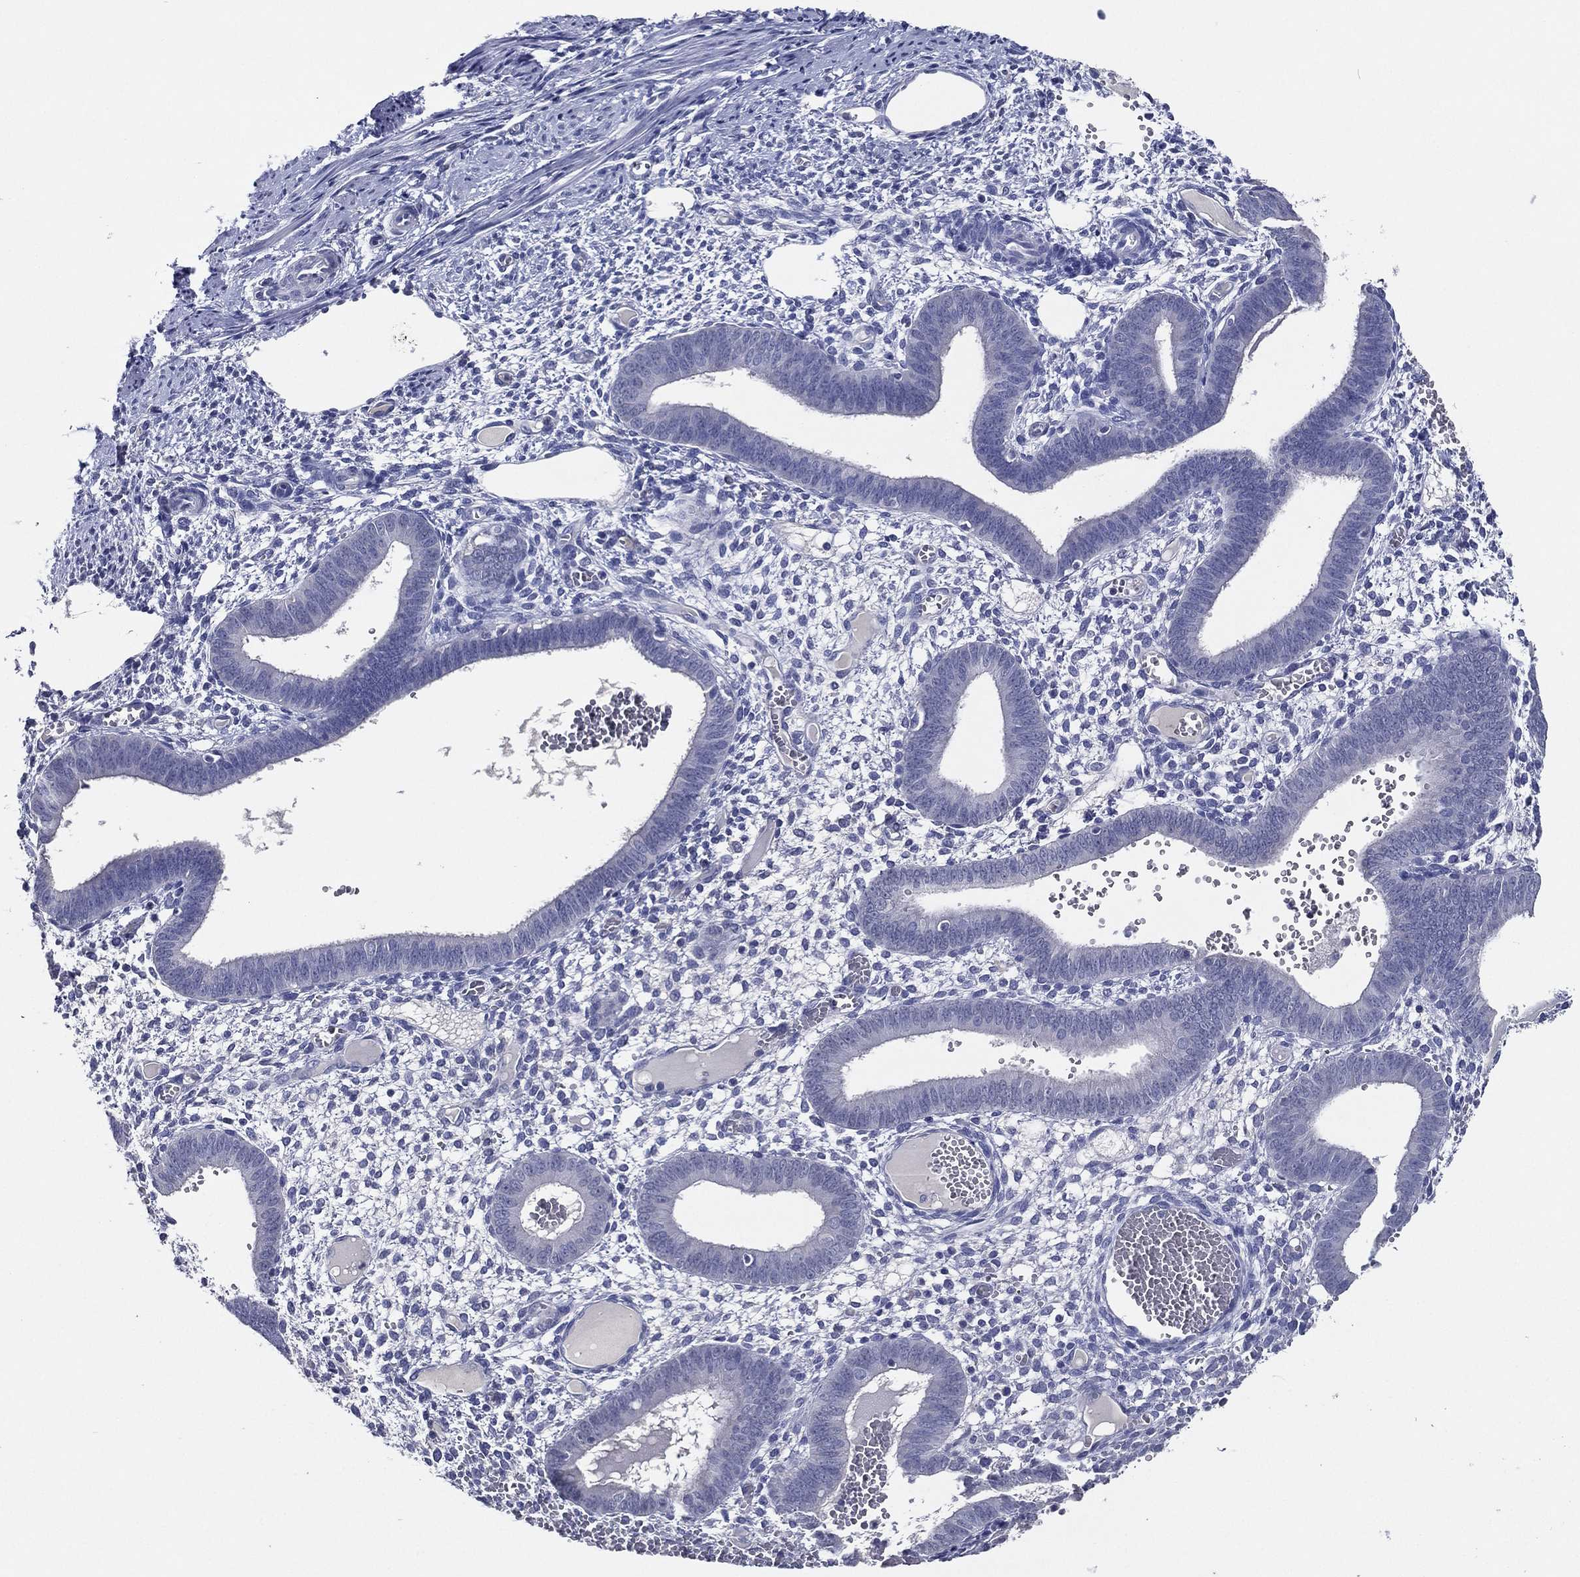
{"staining": {"intensity": "negative", "quantity": "none", "location": "none"}, "tissue": "endometrium", "cell_type": "Cells in endometrial stroma", "image_type": "normal", "snomed": [{"axis": "morphology", "description": "Normal tissue, NOS"}, {"axis": "topography", "description": "Endometrium"}], "caption": "High power microscopy micrograph of an IHC micrograph of benign endometrium, revealing no significant staining in cells in endometrial stroma.", "gene": "TFAP2A", "patient": {"sex": "female", "age": 42}}